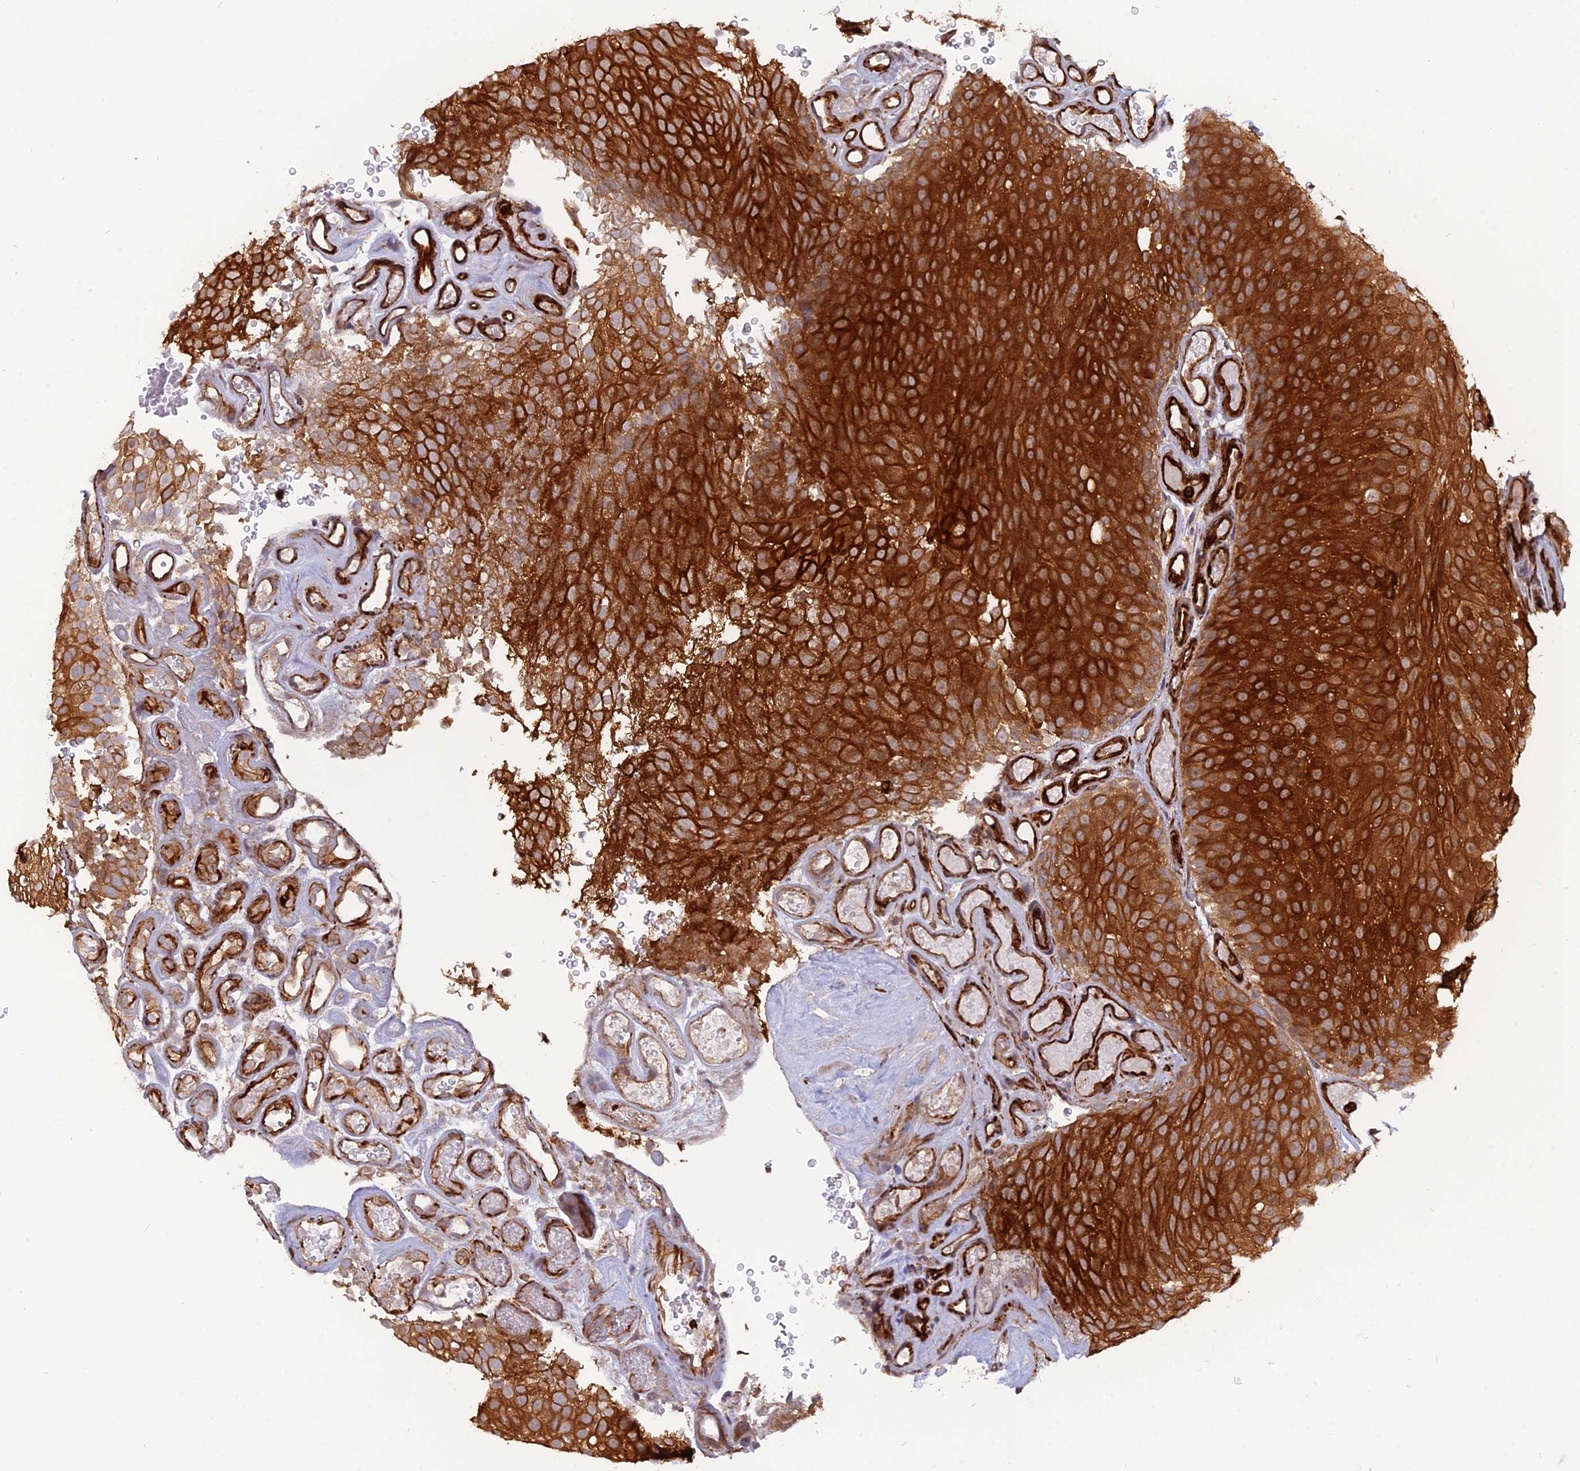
{"staining": {"intensity": "strong", "quantity": ">75%", "location": "cytoplasmic/membranous"}, "tissue": "urothelial cancer", "cell_type": "Tumor cells", "image_type": "cancer", "snomed": [{"axis": "morphology", "description": "Urothelial carcinoma, Low grade"}, {"axis": "topography", "description": "Urinary bladder"}], "caption": "Immunohistochemistry of urothelial cancer reveals high levels of strong cytoplasmic/membranous staining in about >75% of tumor cells.", "gene": "PHLDB3", "patient": {"sex": "male", "age": 78}}